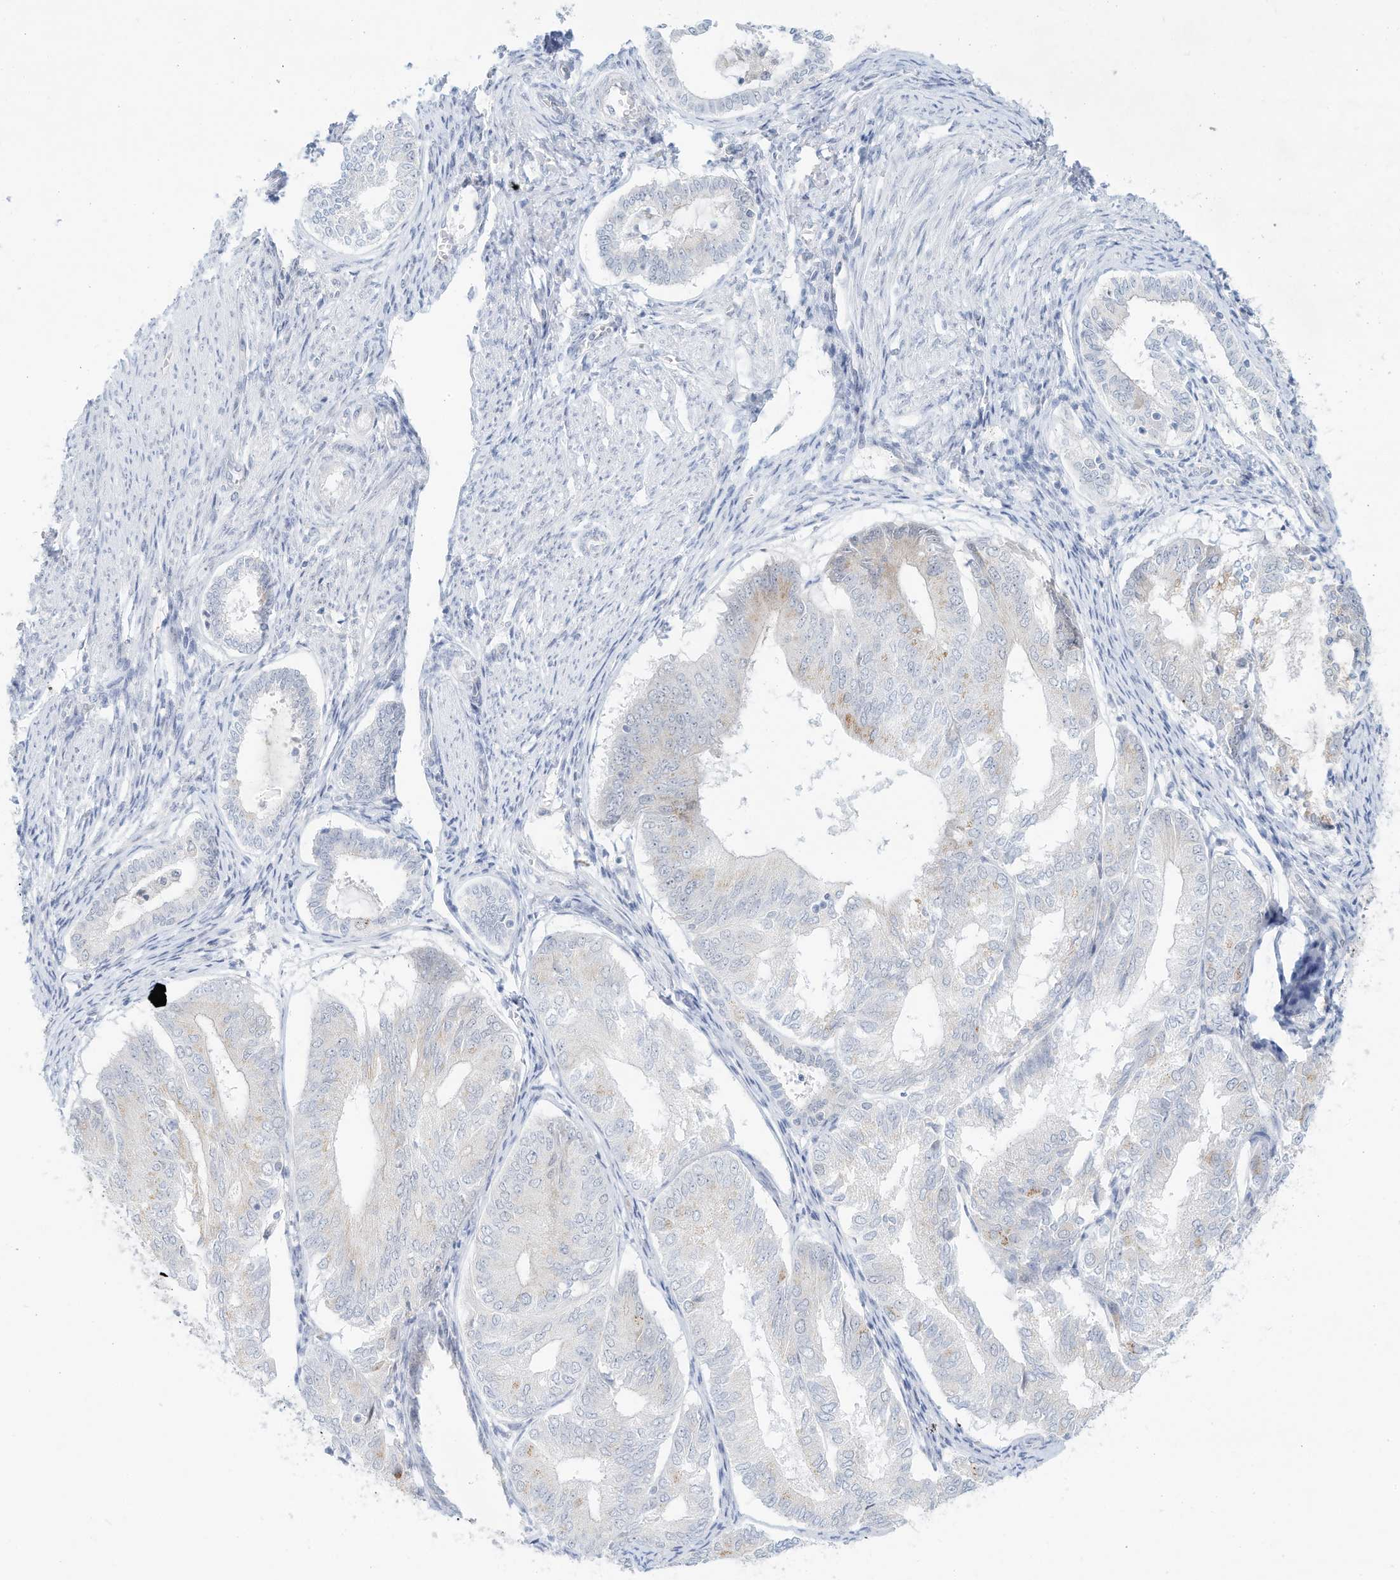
{"staining": {"intensity": "negative", "quantity": "none", "location": "none"}, "tissue": "endometrial cancer", "cell_type": "Tumor cells", "image_type": "cancer", "snomed": [{"axis": "morphology", "description": "Adenocarcinoma, NOS"}, {"axis": "topography", "description": "Endometrium"}], "caption": "Tumor cells are negative for protein expression in human adenocarcinoma (endometrial). (Brightfield microscopy of DAB (3,3'-diaminobenzidine) immunohistochemistry (IHC) at high magnification).", "gene": "PAK6", "patient": {"sex": "female", "age": 81}}